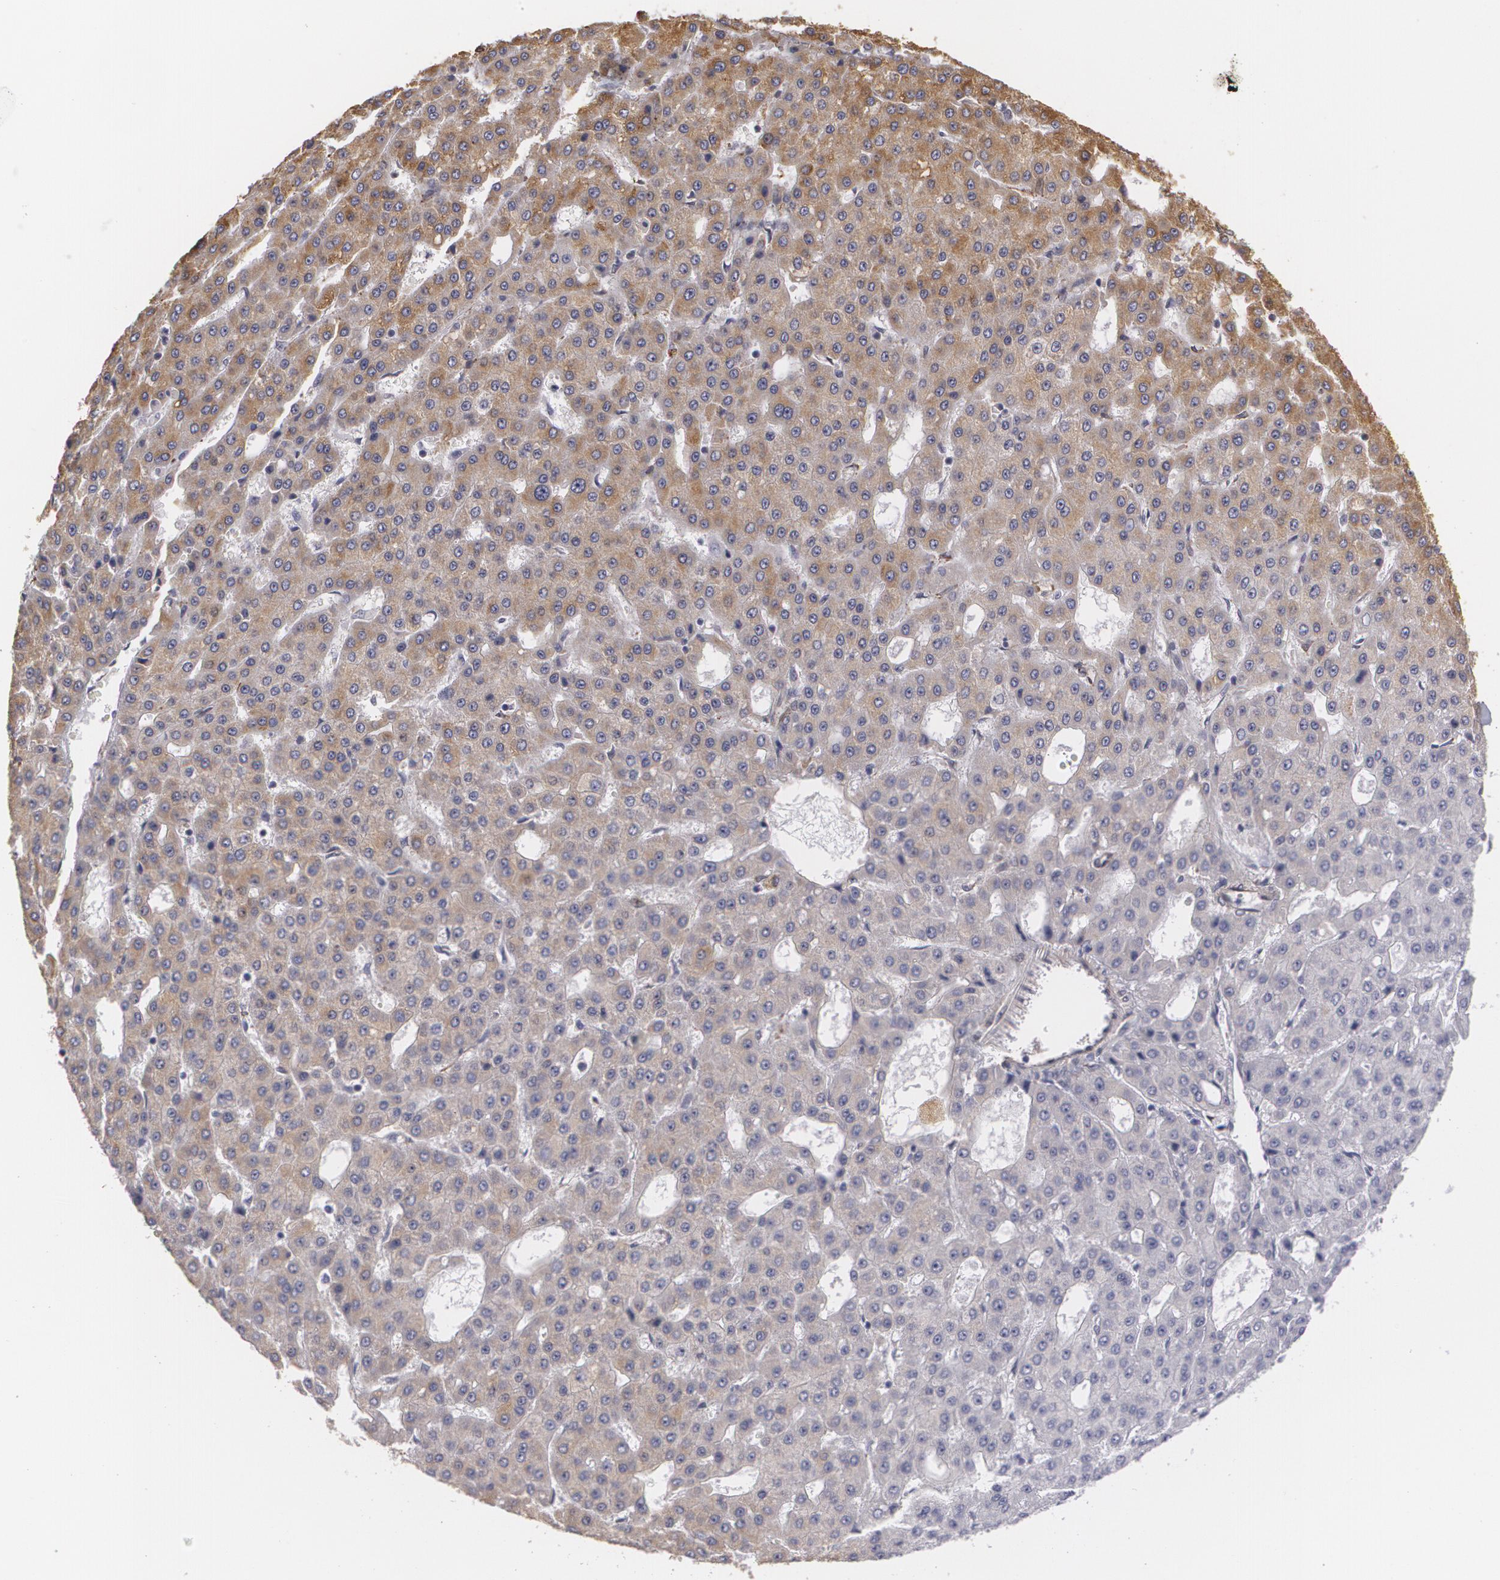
{"staining": {"intensity": "moderate", "quantity": "25%-75%", "location": "cytoplasmic/membranous"}, "tissue": "liver cancer", "cell_type": "Tumor cells", "image_type": "cancer", "snomed": [{"axis": "morphology", "description": "Carcinoma, Hepatocellular, NOS"}, {"axis": "topography", "description": "Liver"}], "caption": "Approximately 25%-75% of tumor cells in human liver cancer (hepatocellular carcinoma) reveal moderate cytoplasmic/membranous protein staining as visualized by brown immunohistochemical staining.", "gene": "CYB5R3", "patient": {"sex": "male", "age": 47}}